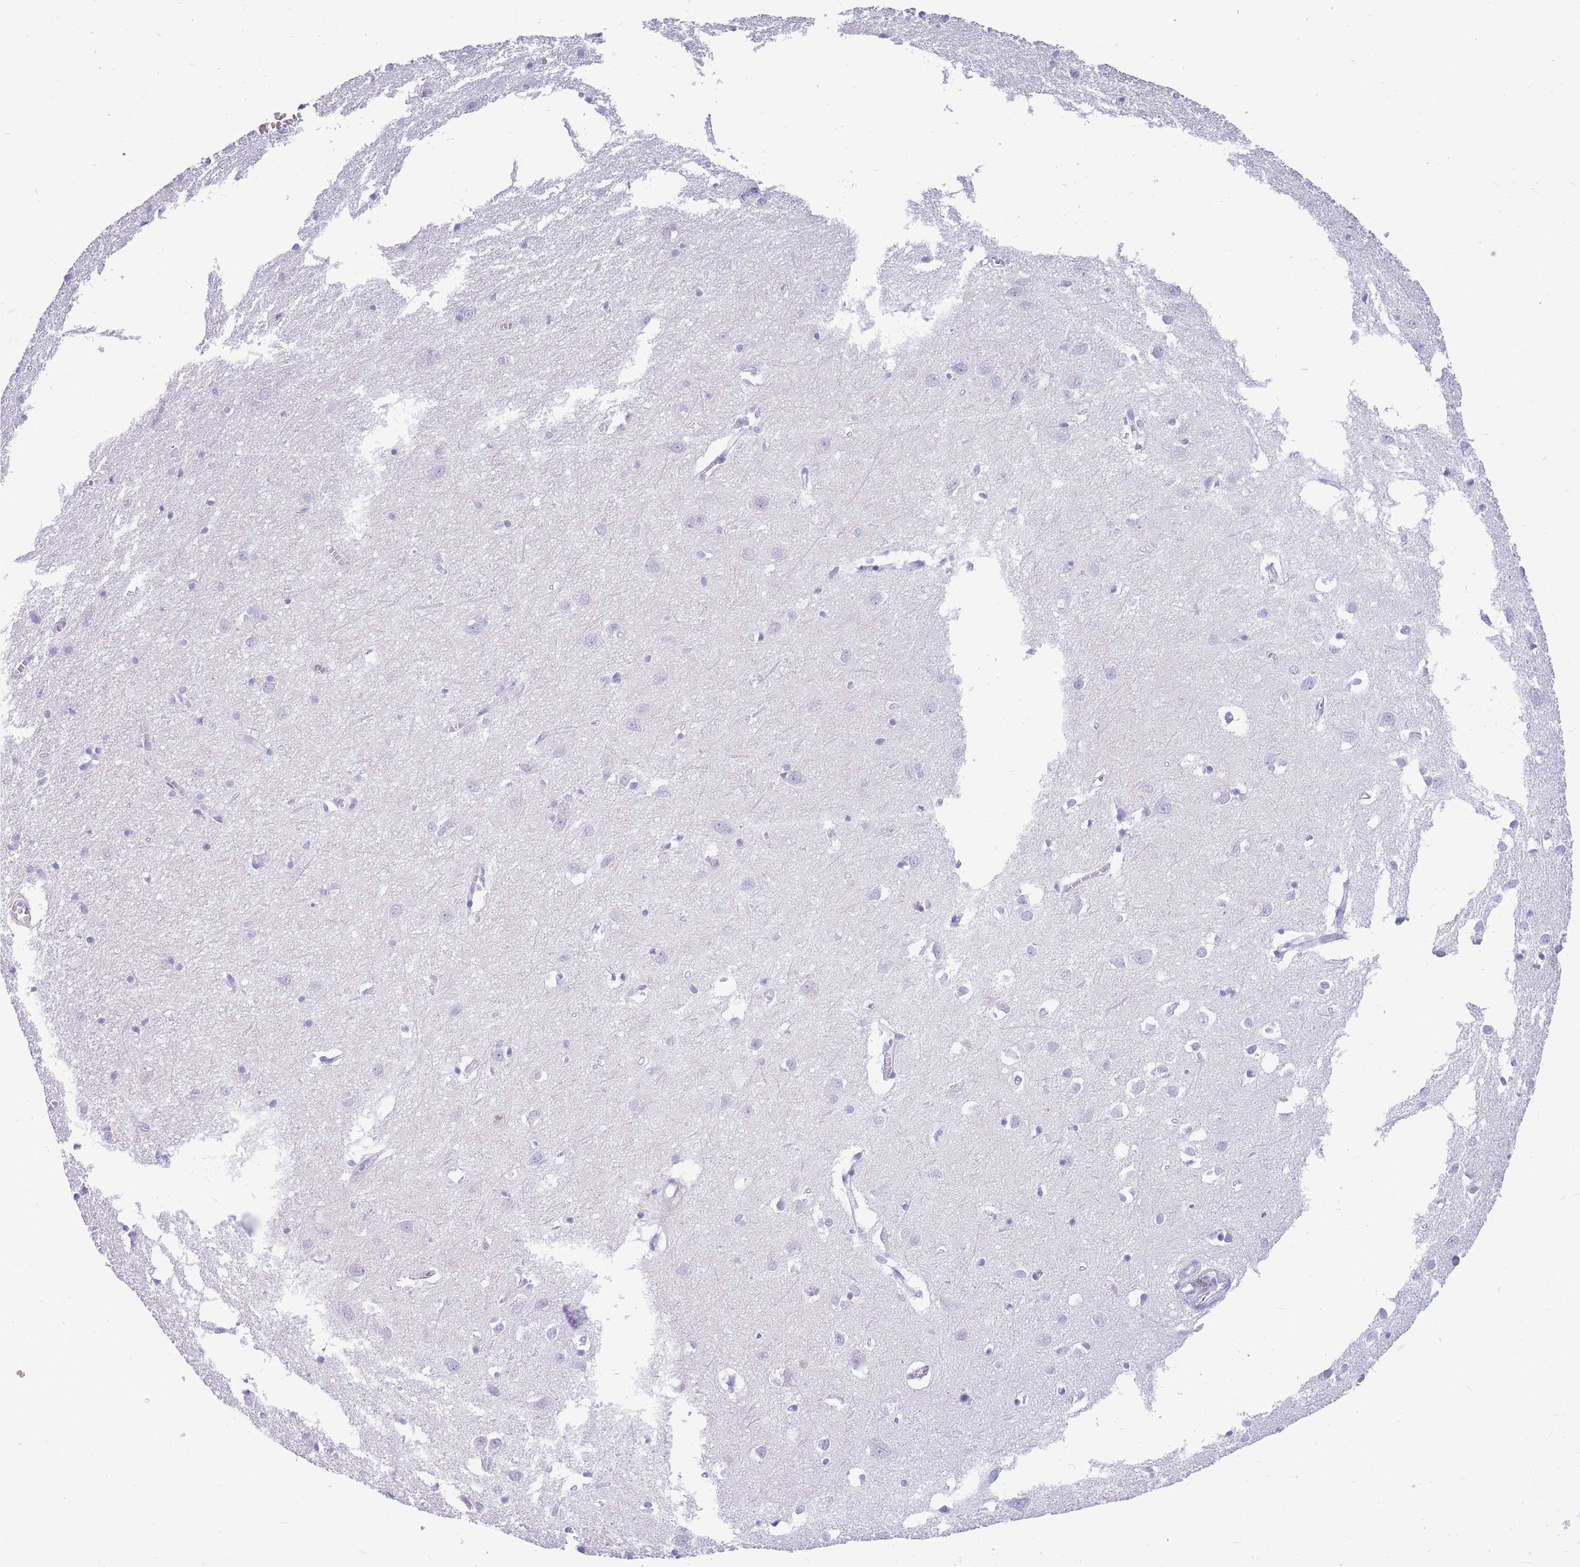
{"staining": {"intensity": "negative", "quantity": "none", "location": "none"}, "tissue": "cerebral cortex", "cell_type": "Endothelial cells", "image_type": "normal", "snomed": [{"axis": "morphology", "description": "Normal tissue, NOS"}, {"axis": "topography", "description": "Cerebral cortex"}], "caption": "Immunohistochemical staining of unremarkable cerebral cortex displays no significant expression in endothelial cells.", "gene": "ZFP62", "patient": {"sex": "female", "age": 64}}